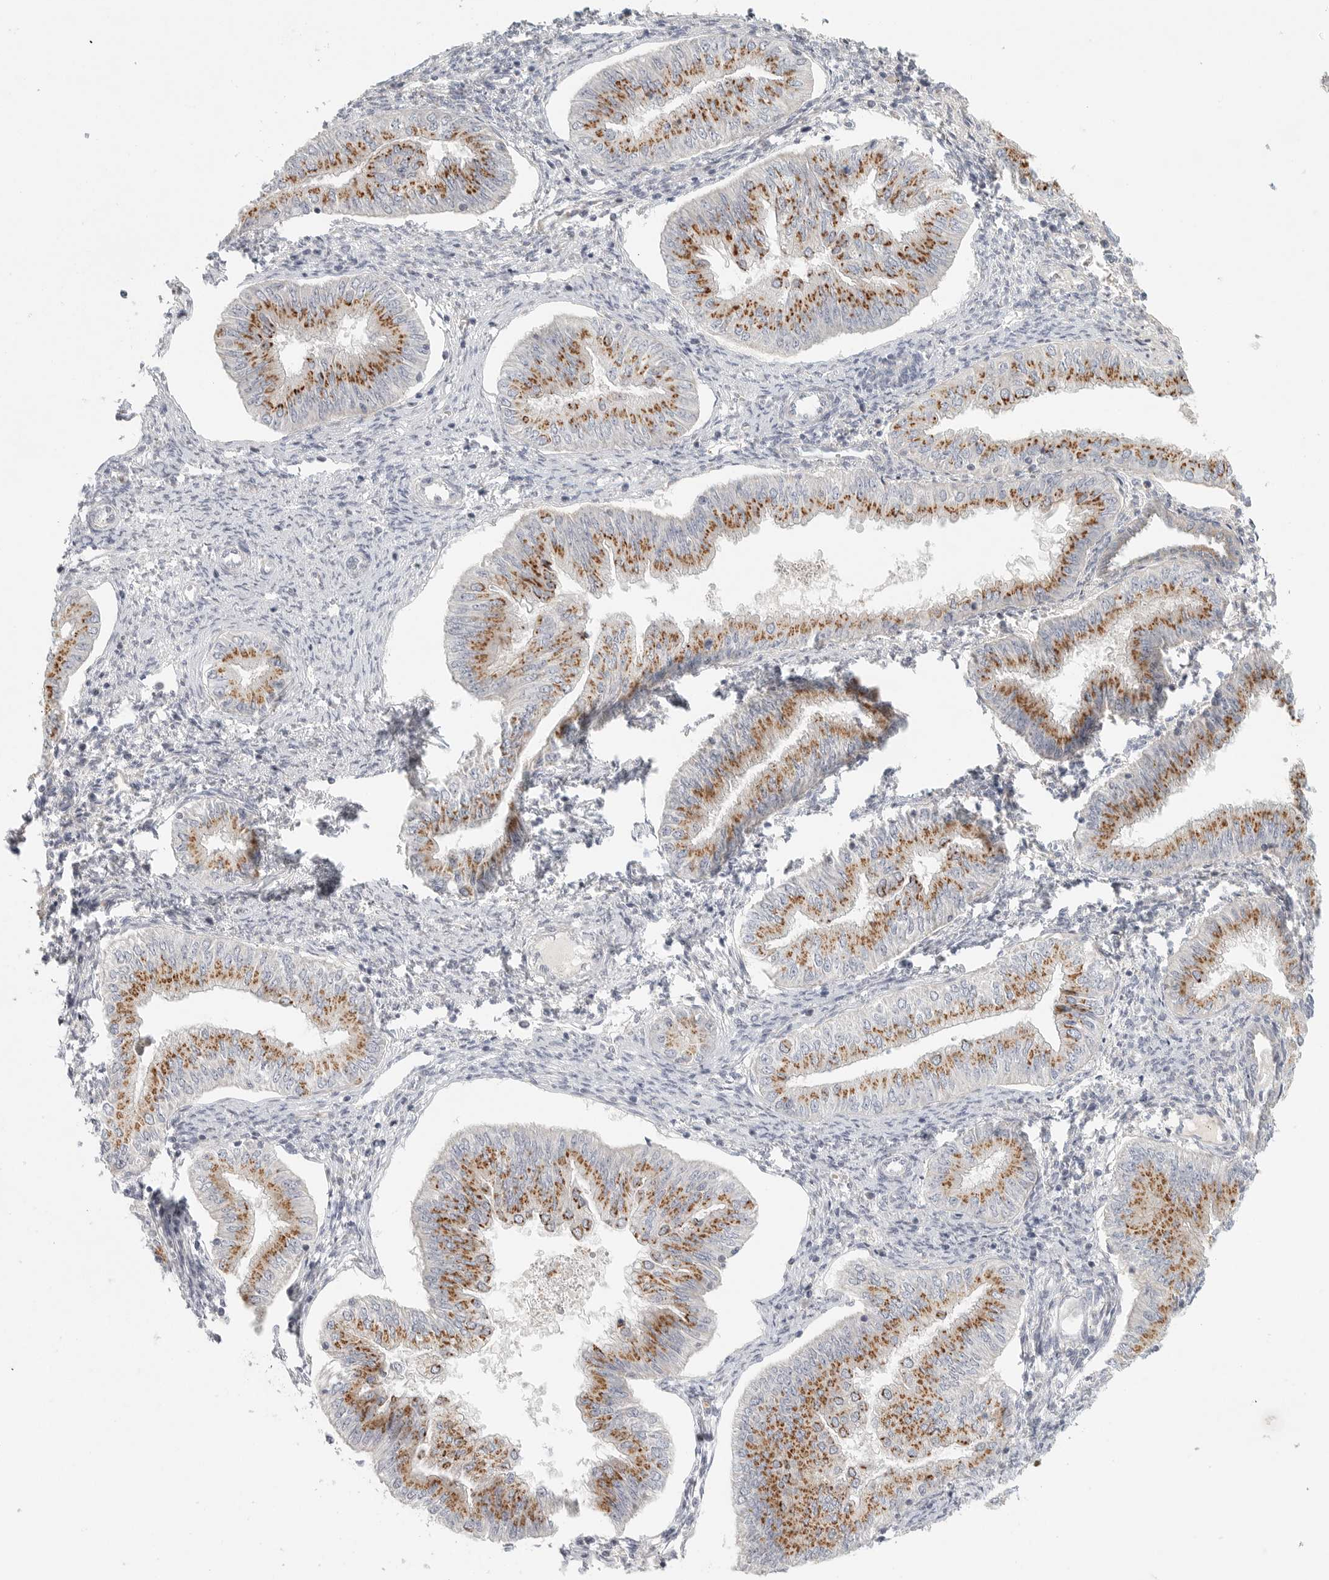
{"staining": {"intensity": "moderate", "quantity": ">75%", "location": "cytoplasmic/membranous"}, "tissue": "endometrial cancer", "cell_type": "Tumor cells", "image_type": "cancer", "snomed": [{"axis": "morphology", "description": "Normal tissue, NOS"}, {"axis": "morphology", "description": "Adenocarcinoma, NOS"}, {"axis": "topography", "description": "Endometrium"}], "caption": "Immunohistochemistry (DAB) staining of adenocarcinoma (endometrial) reveals moderate cytoplasmic/membranous protein expression in approximately >75% of tumor cells.", "gene": "SLC25A26", "patient": {"sex": "female", "age": 53}}